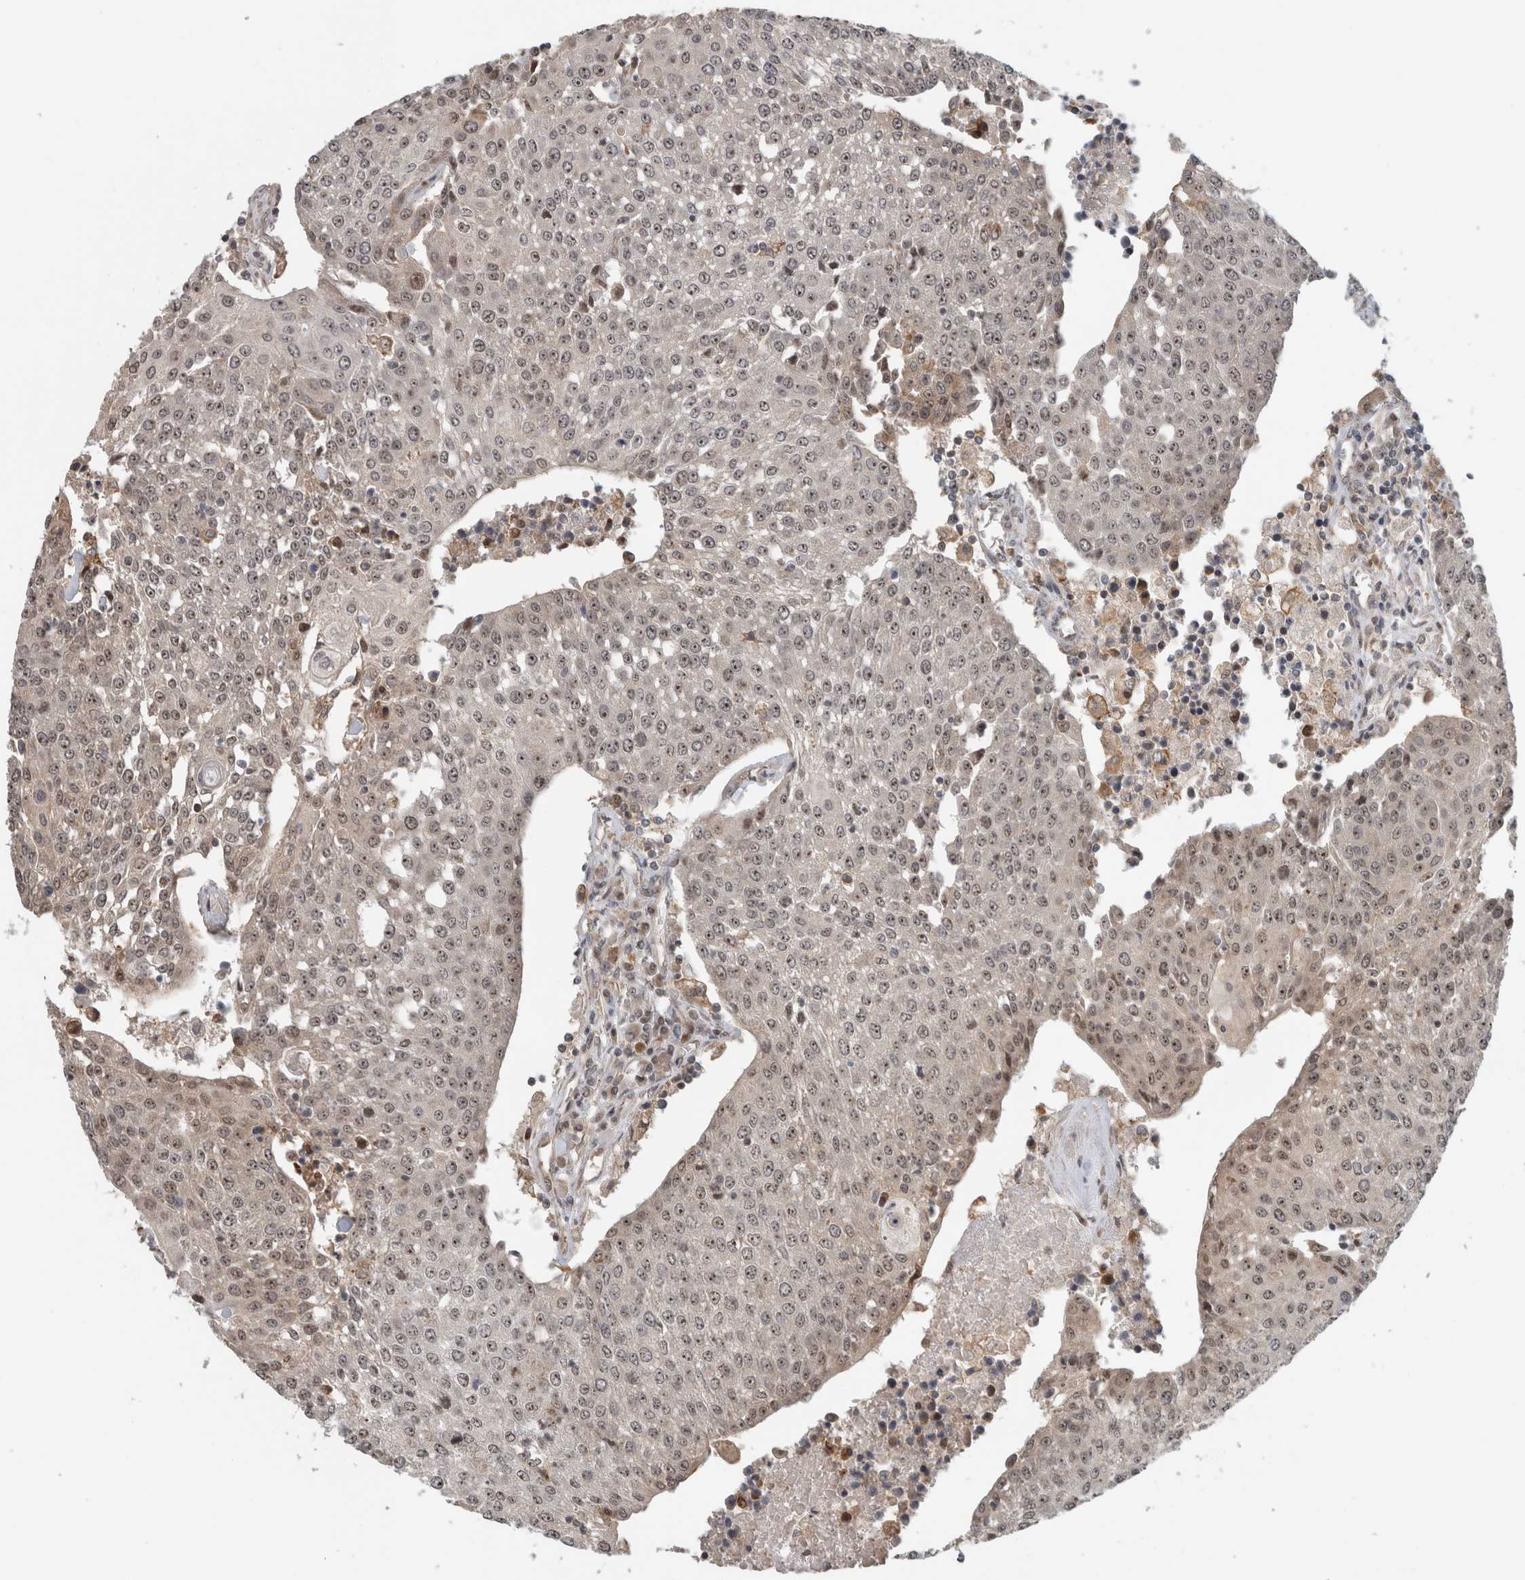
{"staining": {"intensity": "weak", "quantity": ">75%", "location": "nuclear"}, "tissue": "urothelial cancer", "cell_type": "Tumor cells", "image_type": "cancer", "snomed": [{"axis": "morphology", "description": "Urothelial carcinoma, High grade"}, {"axis": "topography", "description": "Urinary bladder"}], "caption": "Immunohistochemistry micrograph of neoplastic tissue: human urothelial cancer stained using IHC shows low levels of weak protein expression localized specifically in the nuclear of tumor cells, appearing as a nuclear brown color.", "gene": "WASF2", "patient": {"sex": "female", "age": 85}}